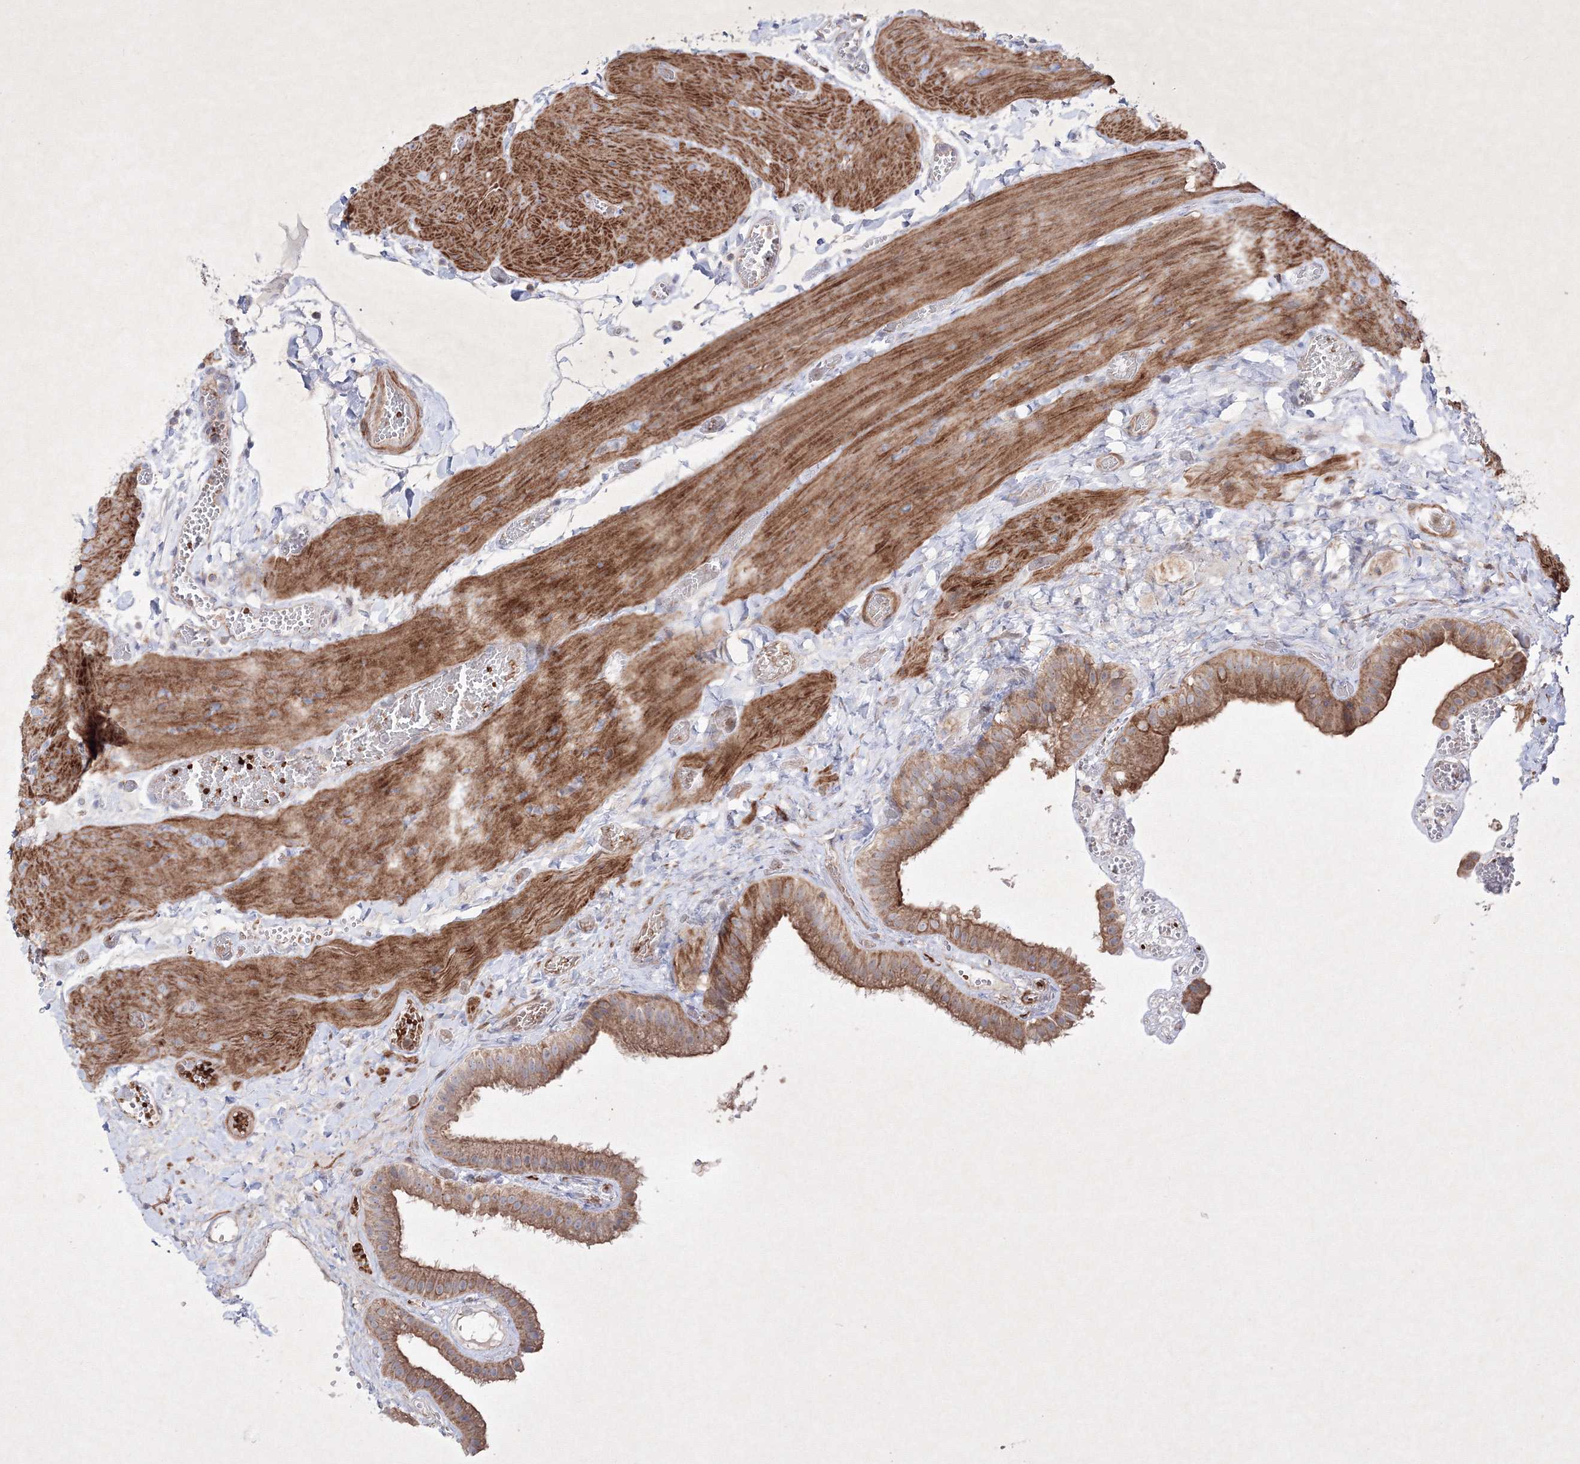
{"staining": {"intensity": "strong", "quantity": ">75%", "location": "cytoplasmic/membranous"}, "tissue": "gallbladder", "cell_type": "Glandular cells", "image_type": "normal", "snomed": [{"axis": "morphology", "description": "Normal tissue, NOS"}, {"axis": "topography", "description": "Gallbladder"}], "caption": "The image reveals staining of unremarkable gallbladder, revealing strong cytoplasmic/membranous protein positivity (brown color) within glandular cells.", "gene": "OPA1", "patient": {"sex": "female", "age": 64}}